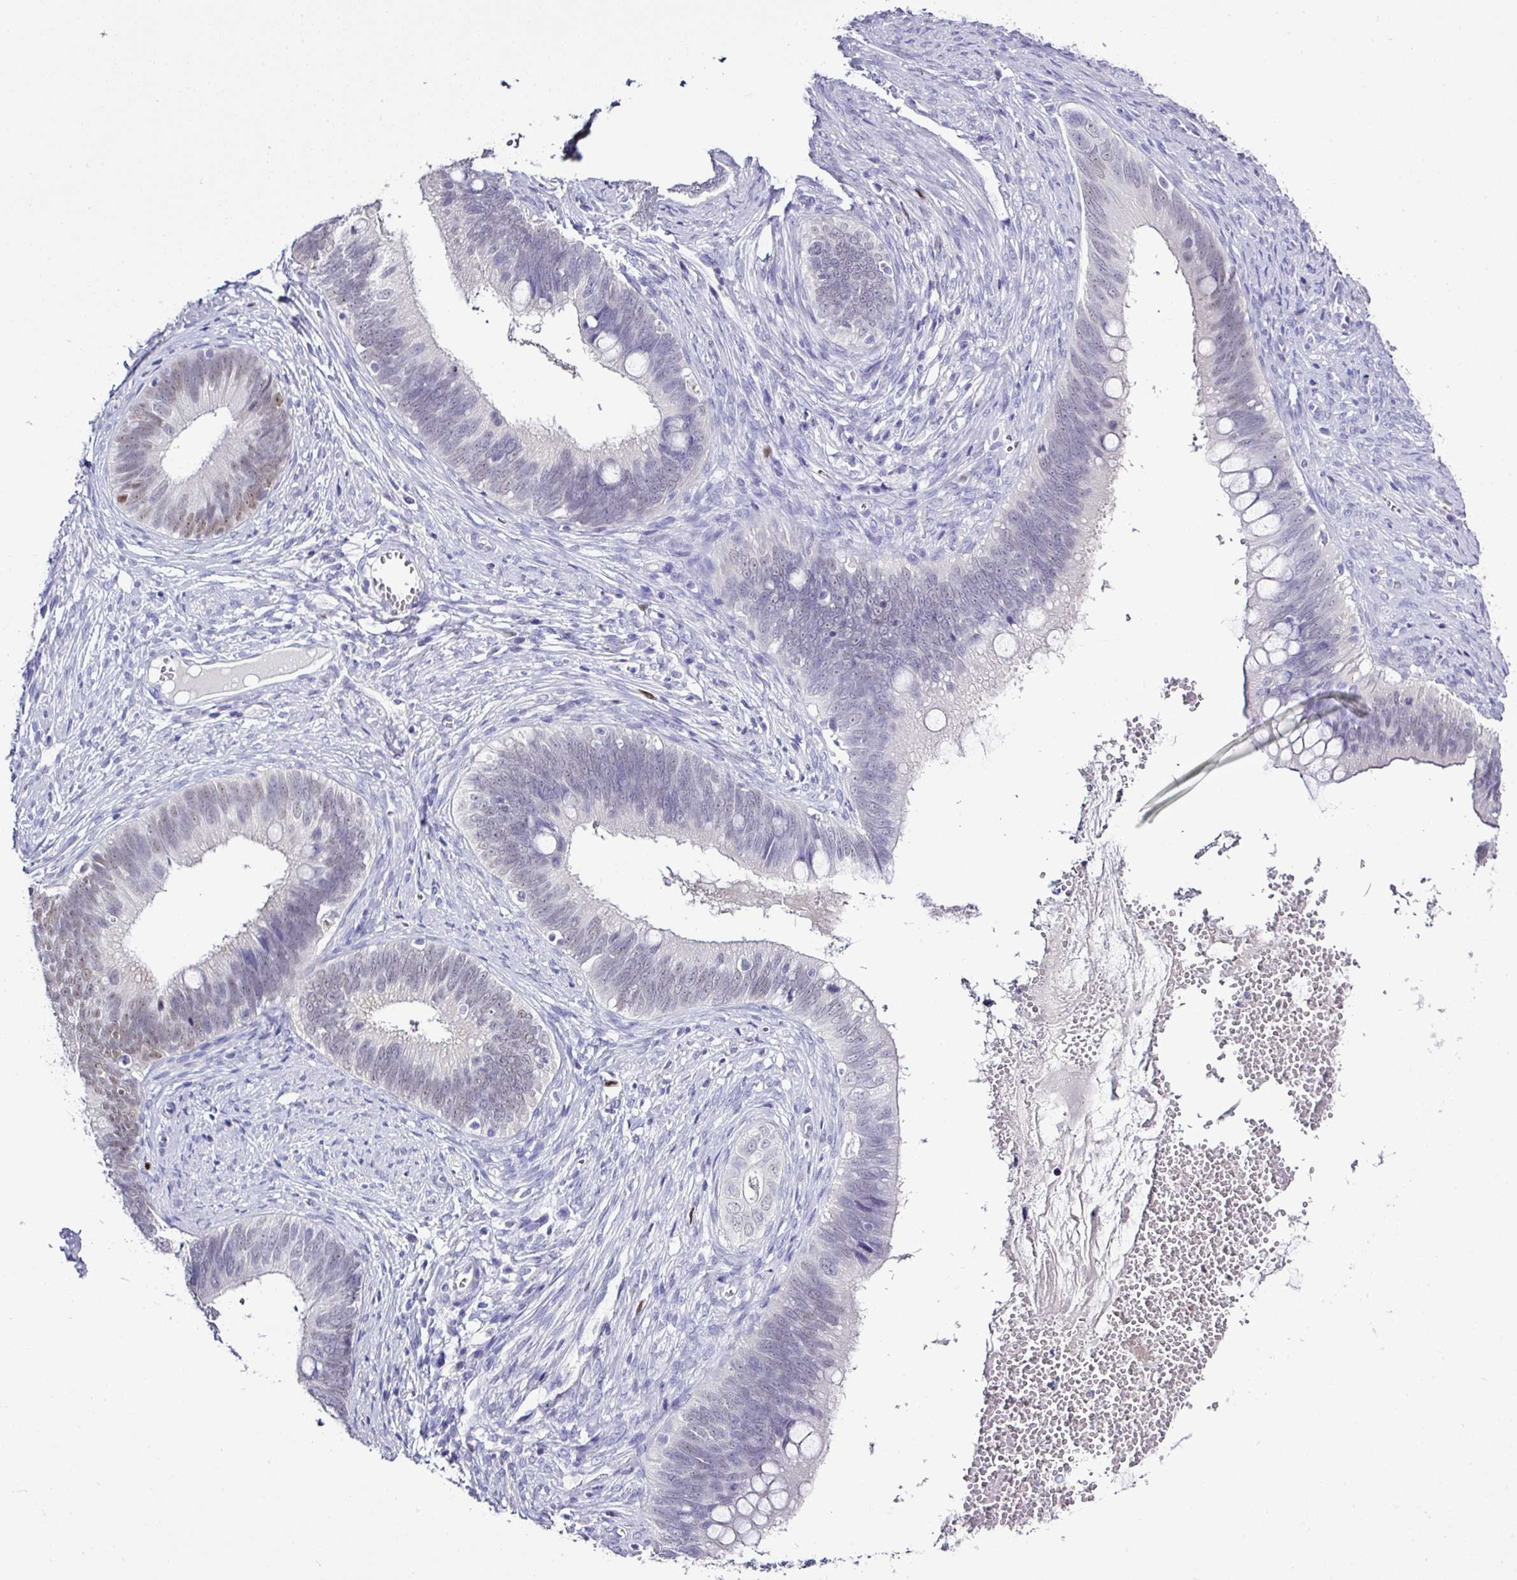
{"staining": {"intensity": "weak", "quantity": "<25%", "location": "nuclear"}, "tissue": "cervical cancer", "cell_type": "Tumor cells", "image_type": "cancer", "snomed": [{"axis": "morphology", "description": "Adenocarcinoma, NOS"}, {"axis": "topography", "description": "Cervix"}], "caption": "Adenocarcinoma (cervical) was stained to show a protein in brown. There is no significant staining in tumor cells. The staining was performed using DAB (3,3'-diaminobenzidine) to visualize the protein expression in brown, while the nuclei were stained in blue with hematoxylin (Magnification: 20x).", "gene": "BCL11A", "patient": {"sex": "female", "age": 42}}